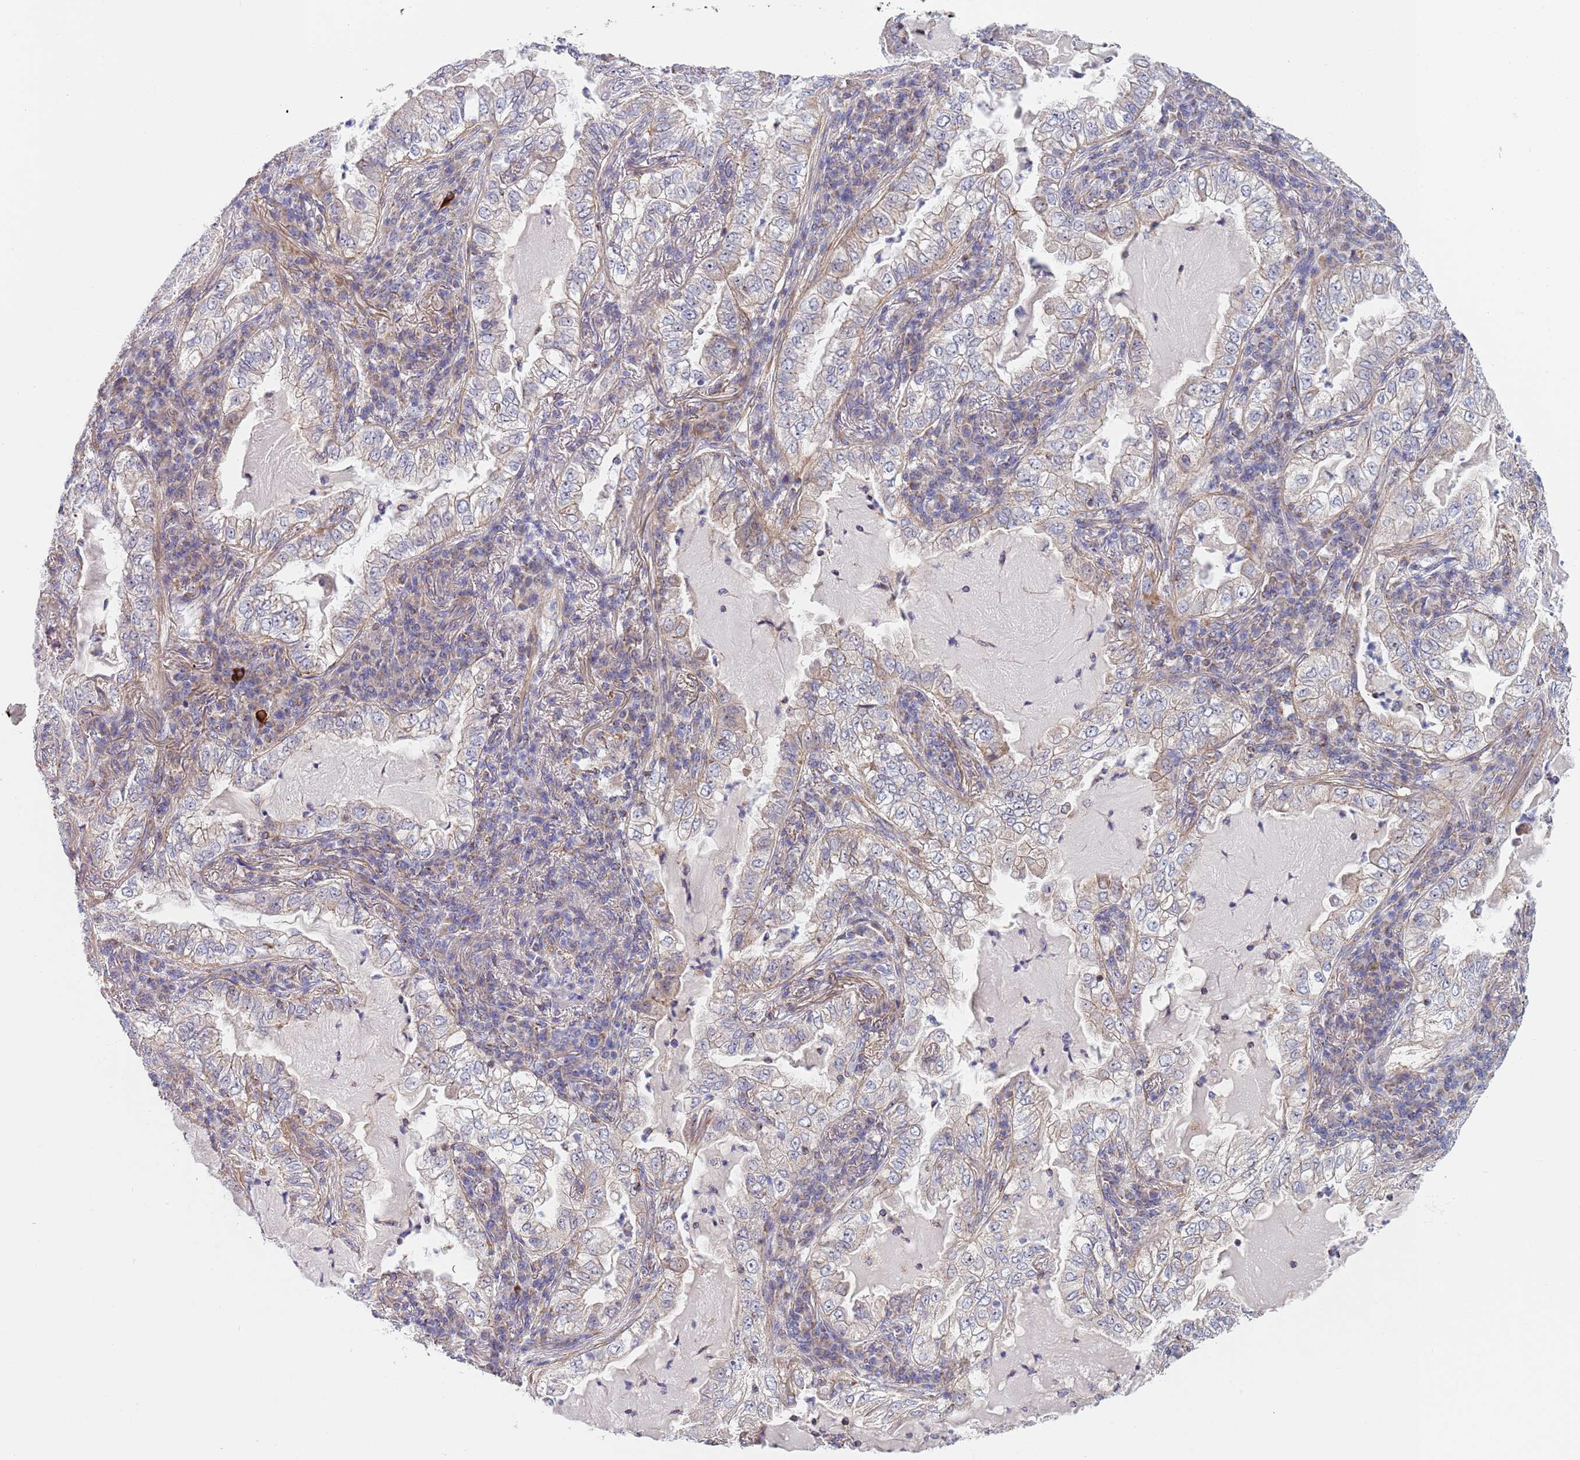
{"staining": {"intensity": "weak", "quantity": "25%-75%", "location": "cytoplasmic/membranous"}, "tissue": "lung cancer", "cell_type": "Tumor cells", "image_type": "cancer", "snomed": [{"axis": "morphology", "description": "Adenocarcinoma, NOS"}, {"axis": "topography", "description": "Lung"}], "caption": "Tumor cells reveal low levels of weak cytoplasmic/membranous positivity in approximately 25%-75% of cells in human adenocarcinoma (lung).", "gene": "PWWP3A", "patient": {"sex": "female", "age": 73}}